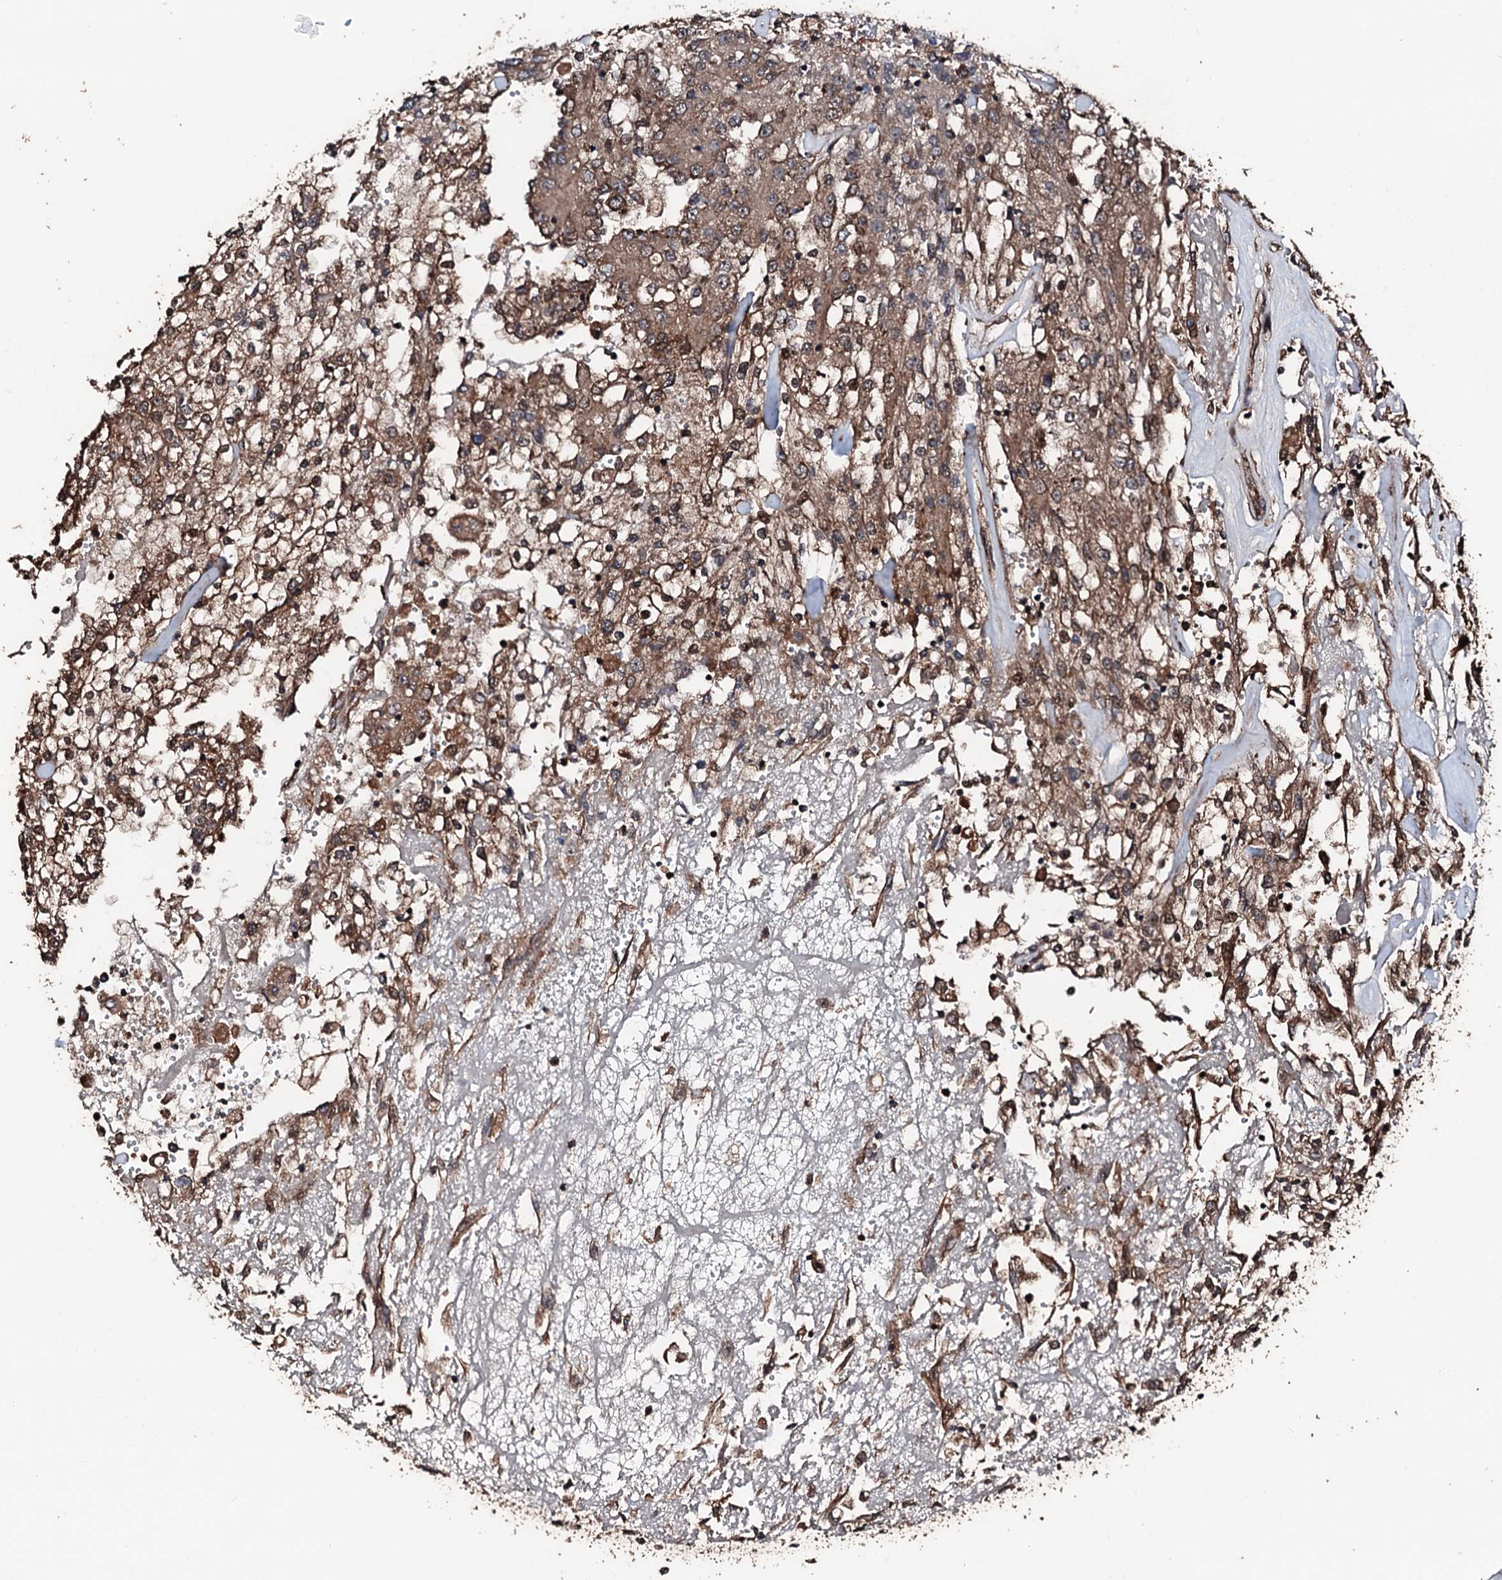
{"staining": {"intensity": "moderate", "quantity": ">75%", "location": "cytoplasmic/membranous"}, "tissue": "renal cancer", "cell_type": "Tumor cells", "image_type": "cancer", "snomed": [{"axis": "morphology", "description": "Adenocarcinoma, NOS"}, {"axis": "topography", "description": "Kidney"}], "caption": "This photomicrograph exhibits immunohistochemistry staining of renal adenocarcinoma, with medium moderate cytoplasmic/membranous staining in about >75% of tumor cells.", "gene": "KIF18A", "patient": {"sex": "female", "age": 52}}